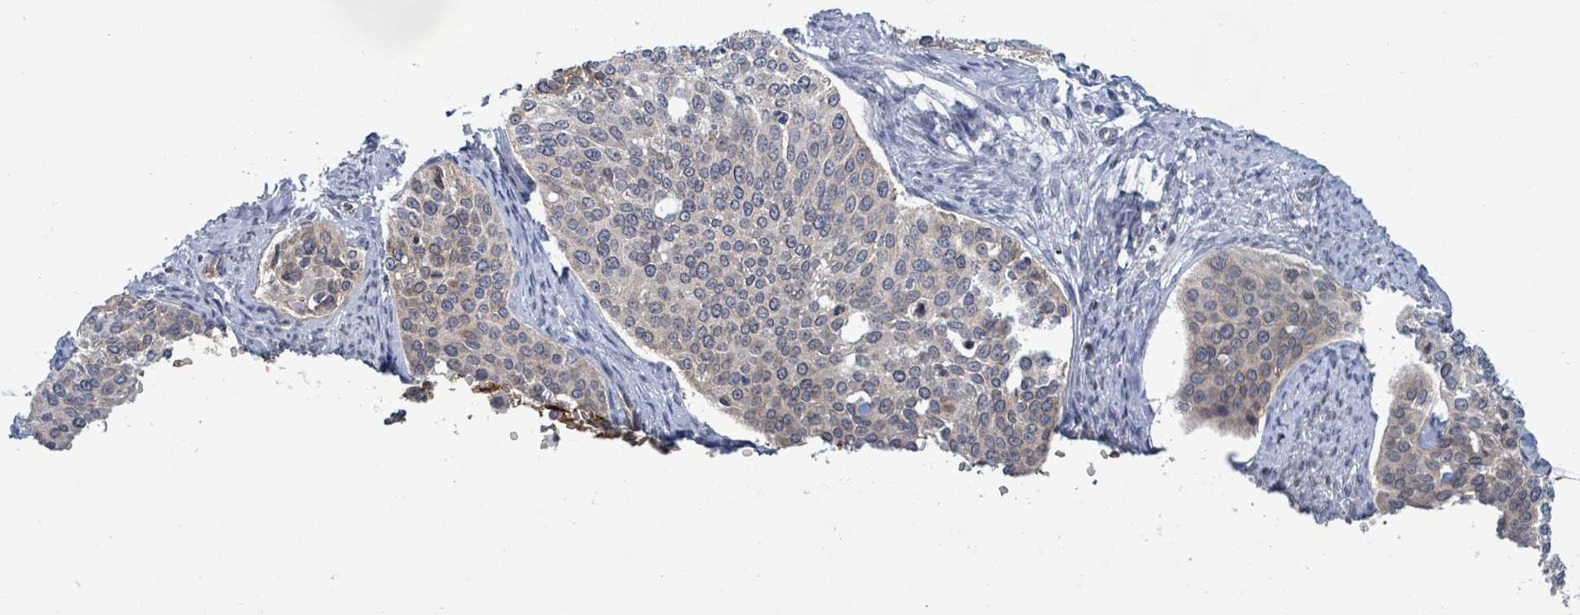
{"staining": {"intensity": "negative", "quantity": "none", "location": "none"}, "tissue": "cervical cancer", "cell_type": "Tumor cells", "image_type": "cancer", "snomed": [{"axis": "morphology", "description": "Squamous cell carcinoma, NOS"}, {"axis": "topography", "description": "Cervix"}], "caption": "Tumor cells are negative for protein expression in human cervical squamous cell carcinoma. (Brightfield microscopy of DAB immunohistochemistry at high magnification).", "gene": "GRM8", "patient": {"sex": "female", "age": 44}}